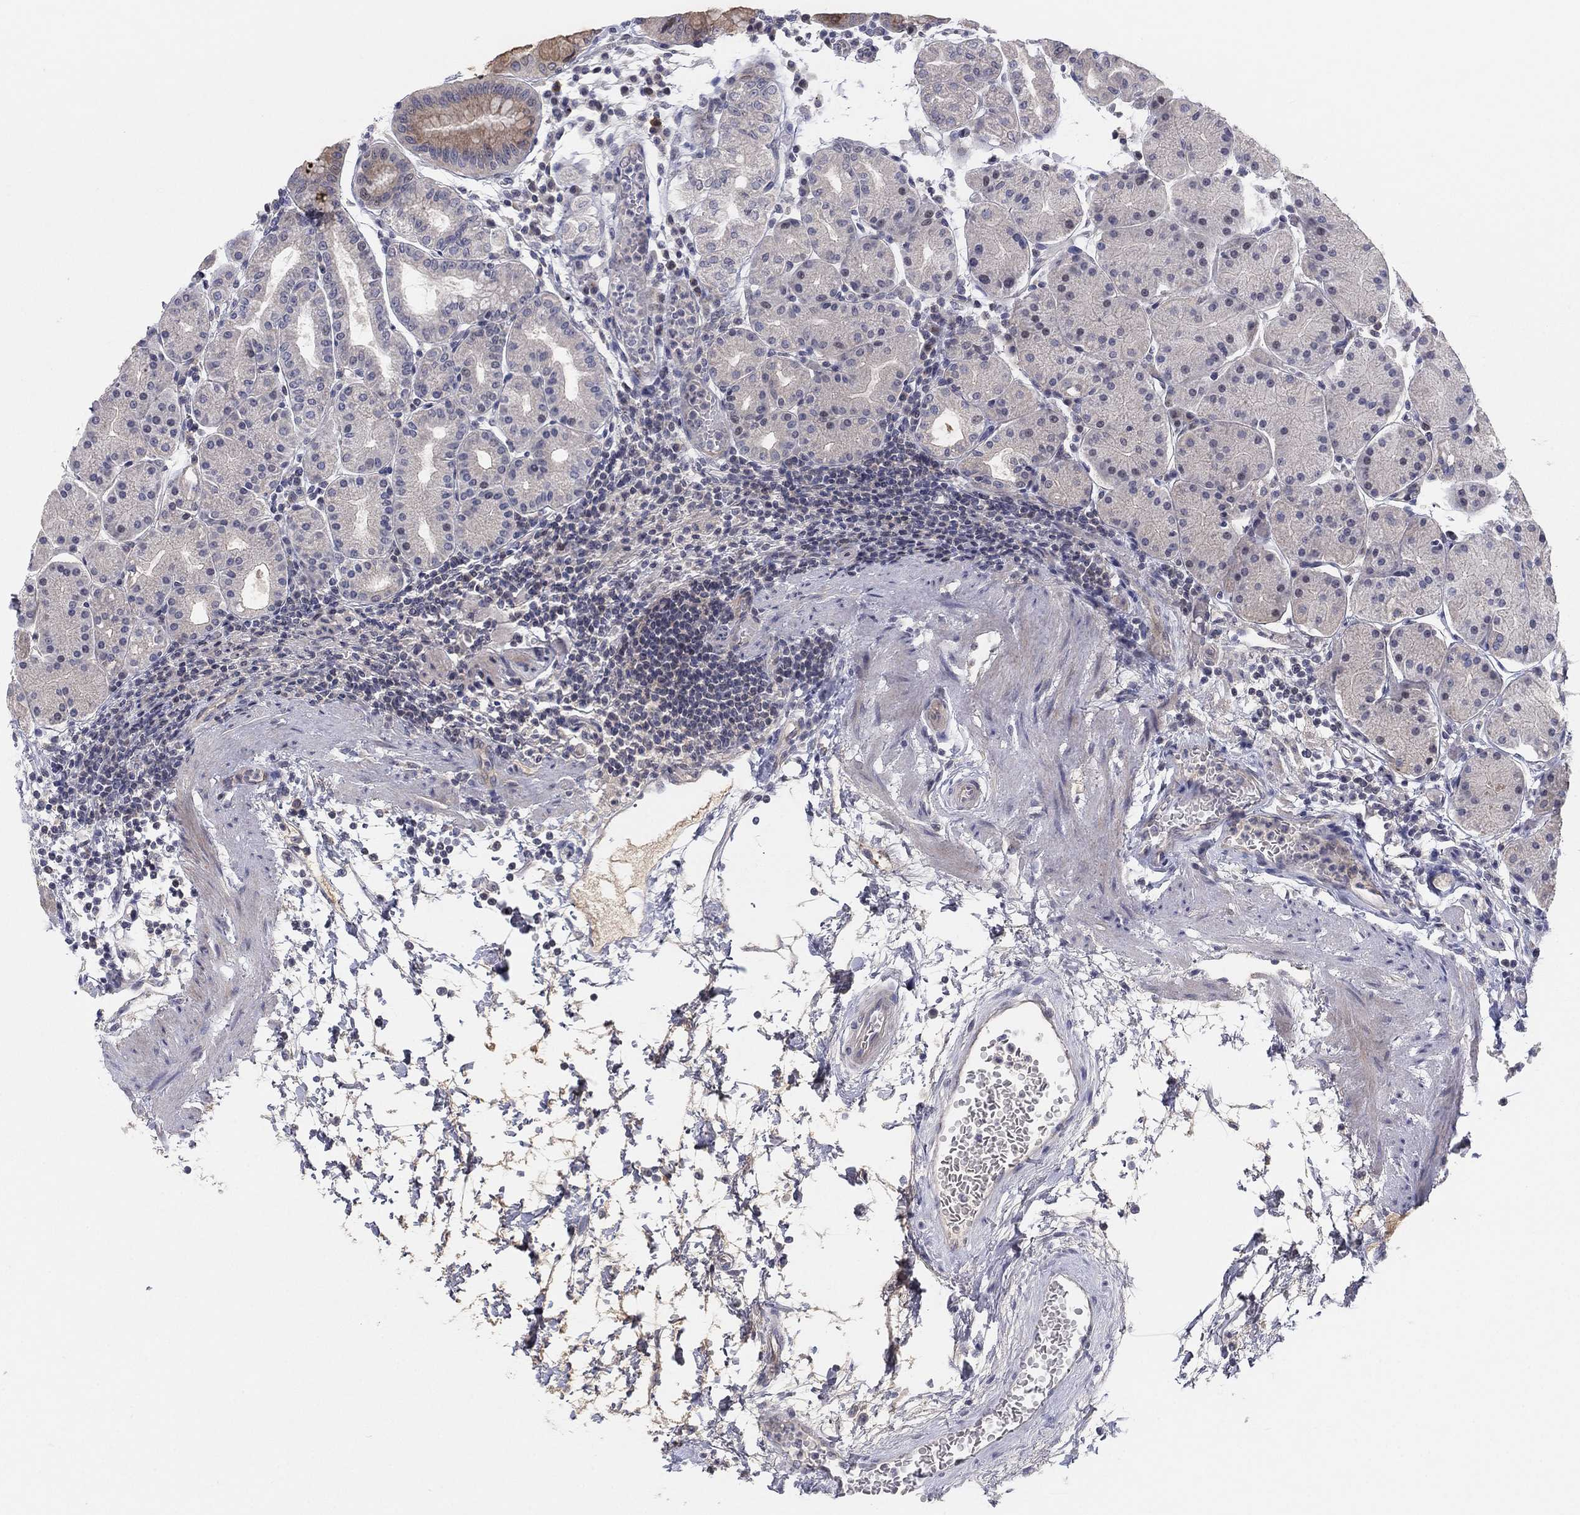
{"staining": {"intensity": "weak", "quantity": "<25%", "location": "cytoplasmic/membranous"}, "tissue": "stomach", "cell_type": "Glandular cells", "image_type": "normal", "snomed": [{"axis": "morphology", "description": "Normal tissue, NOS"}, {"axis": "topography", "description": "Stomach"}], "caption": "Glandular cells show no significant protein staining in benign stomach.", "gene": "AMN1", "patient": {"sex": "male", "age": 54}}